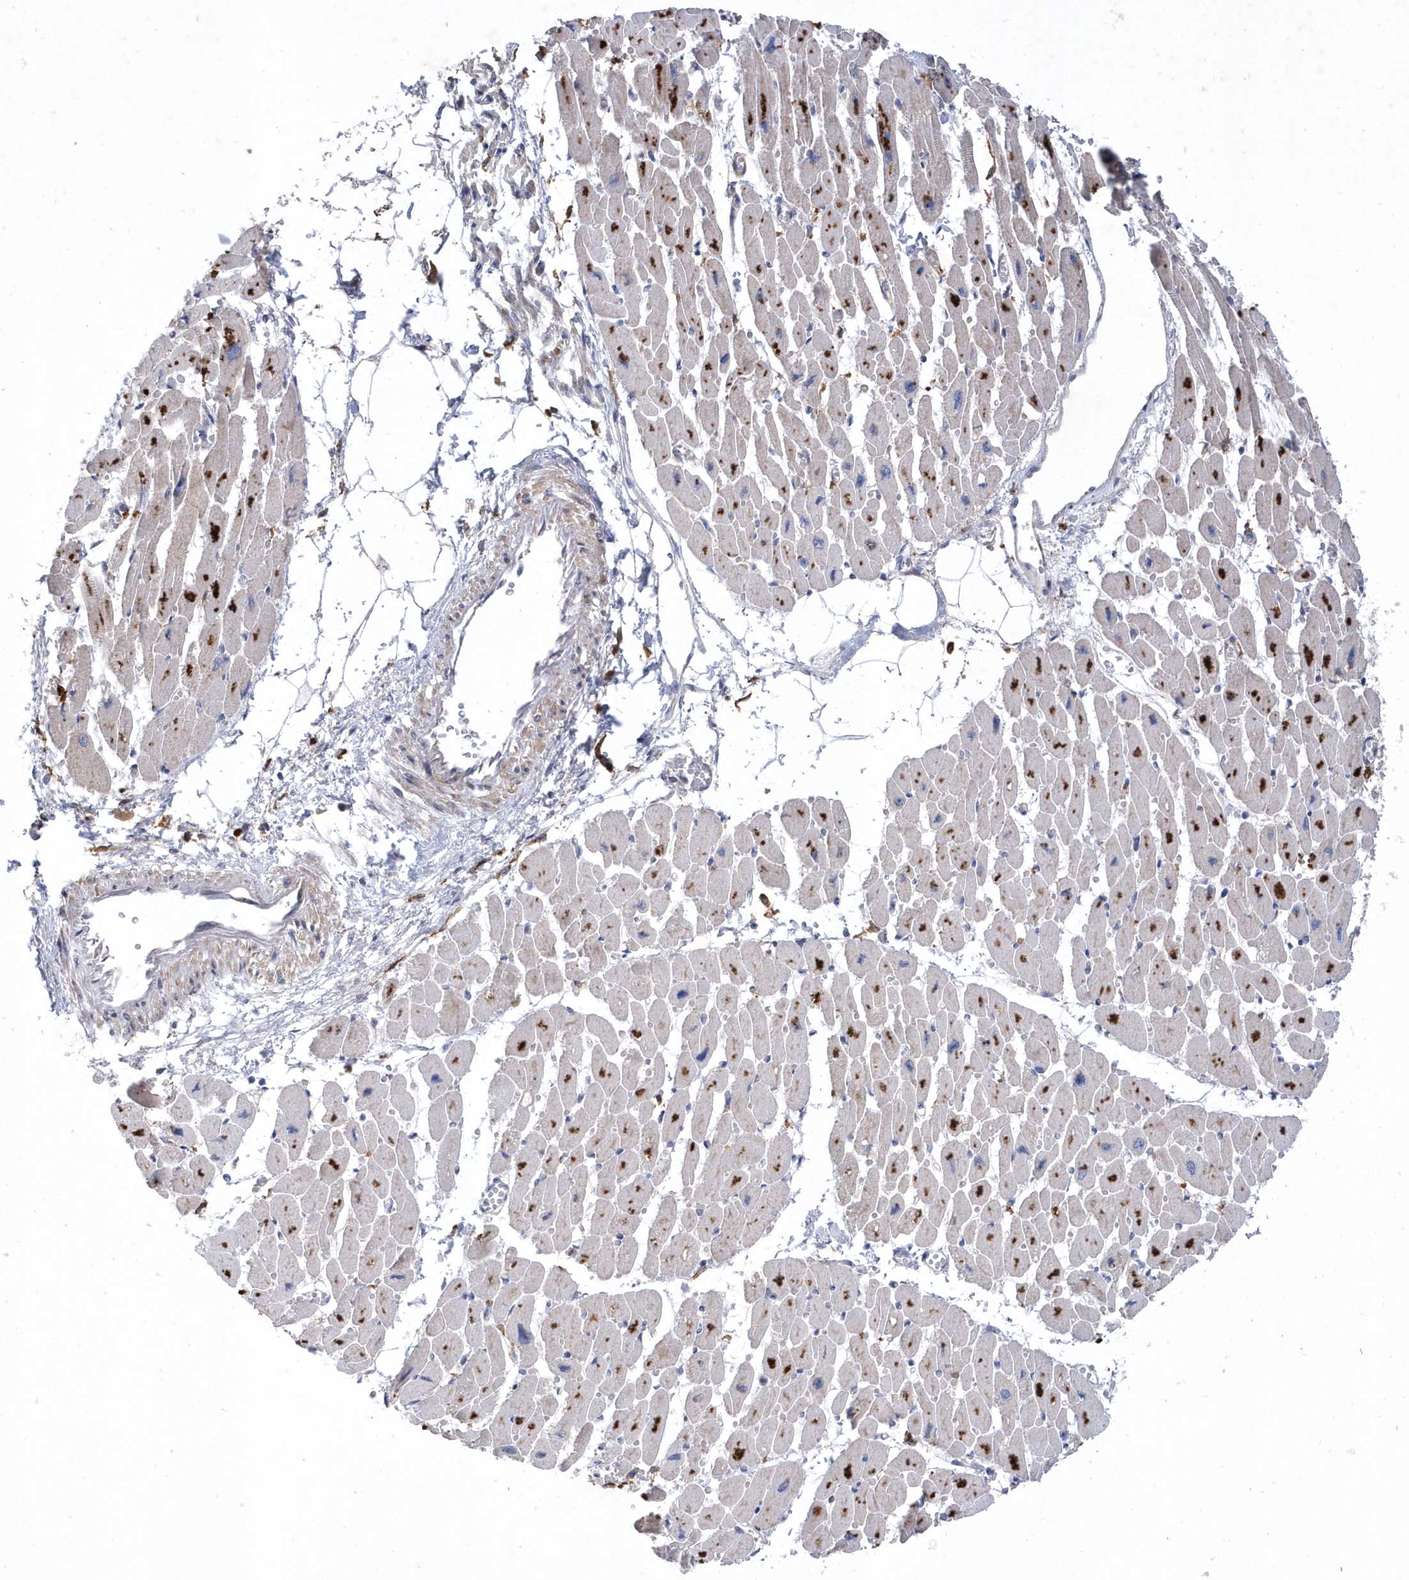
{"staining": {"intensity": "weak", "quantity": "<25%", "location": "cytoplasmic/membranous"}, "tissue": "heart muscle", "cell_type": "Cardiomyocytes", "image_type": "normal", "snomed": [{"axis": "morphology", "description": "Normal tissue, NOS"}, {"axis": "topography", "description": "Heart"}], "caption": "Immunohistochemistry of benign human heart muscle reveals no expression in cardiomyocytes.", "gene": "LONRF2", "patient": {"sex": "female", "age": 54}}